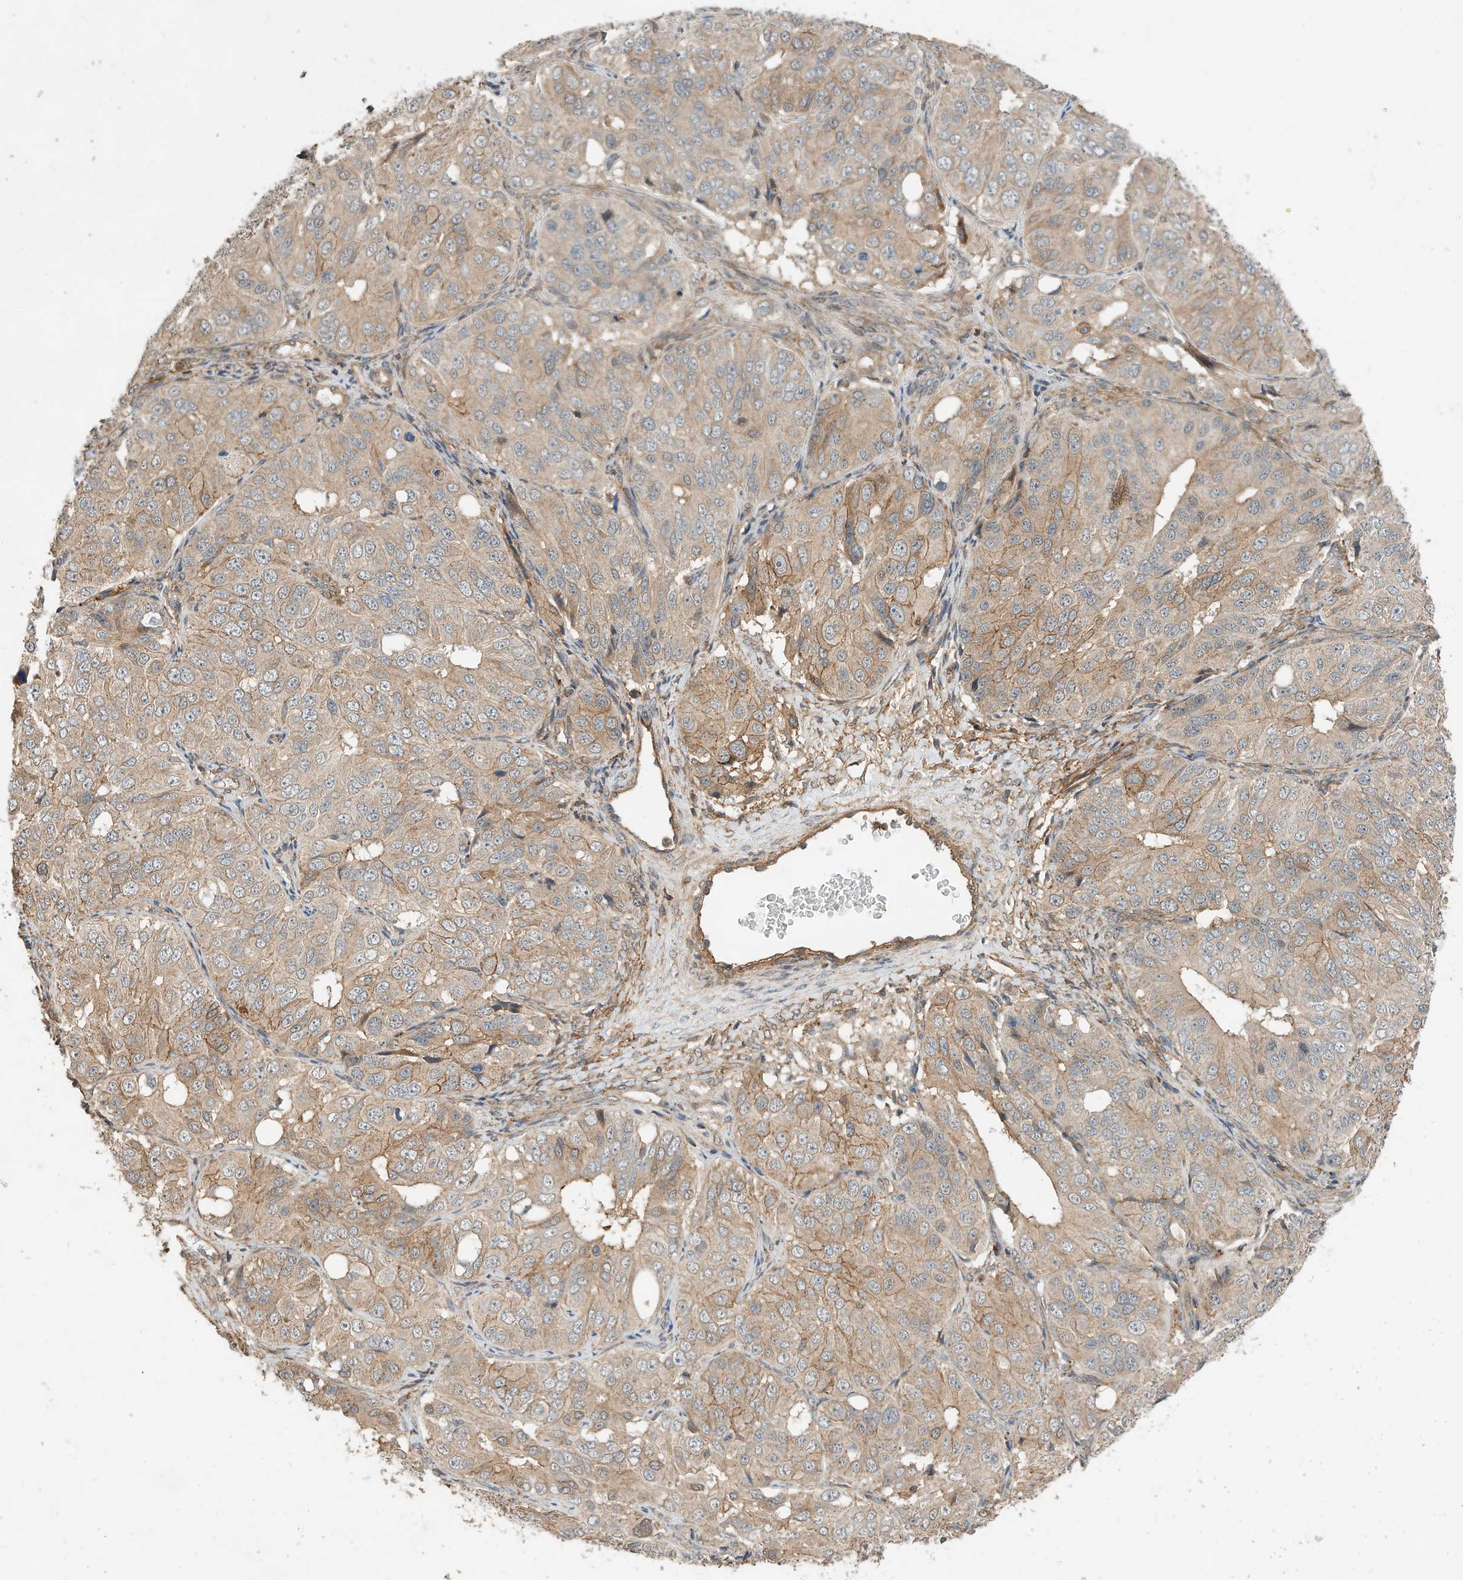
{"staining": {"intensity": "moderate", "quantity": "25%-75%", "location": "cytoplasmic/membranous"}, "tissue": "ovarian cancer", "cell_type": "Tumor cells", "image_type": "cancer", "snomed": [{"axis": "morphology", "description": "Carcinoma, endometroid"}, {"axis": "topography", "description": "Ovary"}], "caption": "IHC histopathology image of human ovarian cancer stained for a protein (brown), which reveals medium levels of moderate cytoplasmic/membranous expression in about 25%-75% of tumor cells.", "gene": "CPAMD8", "patient": {"sex": "female", "age": 51}}